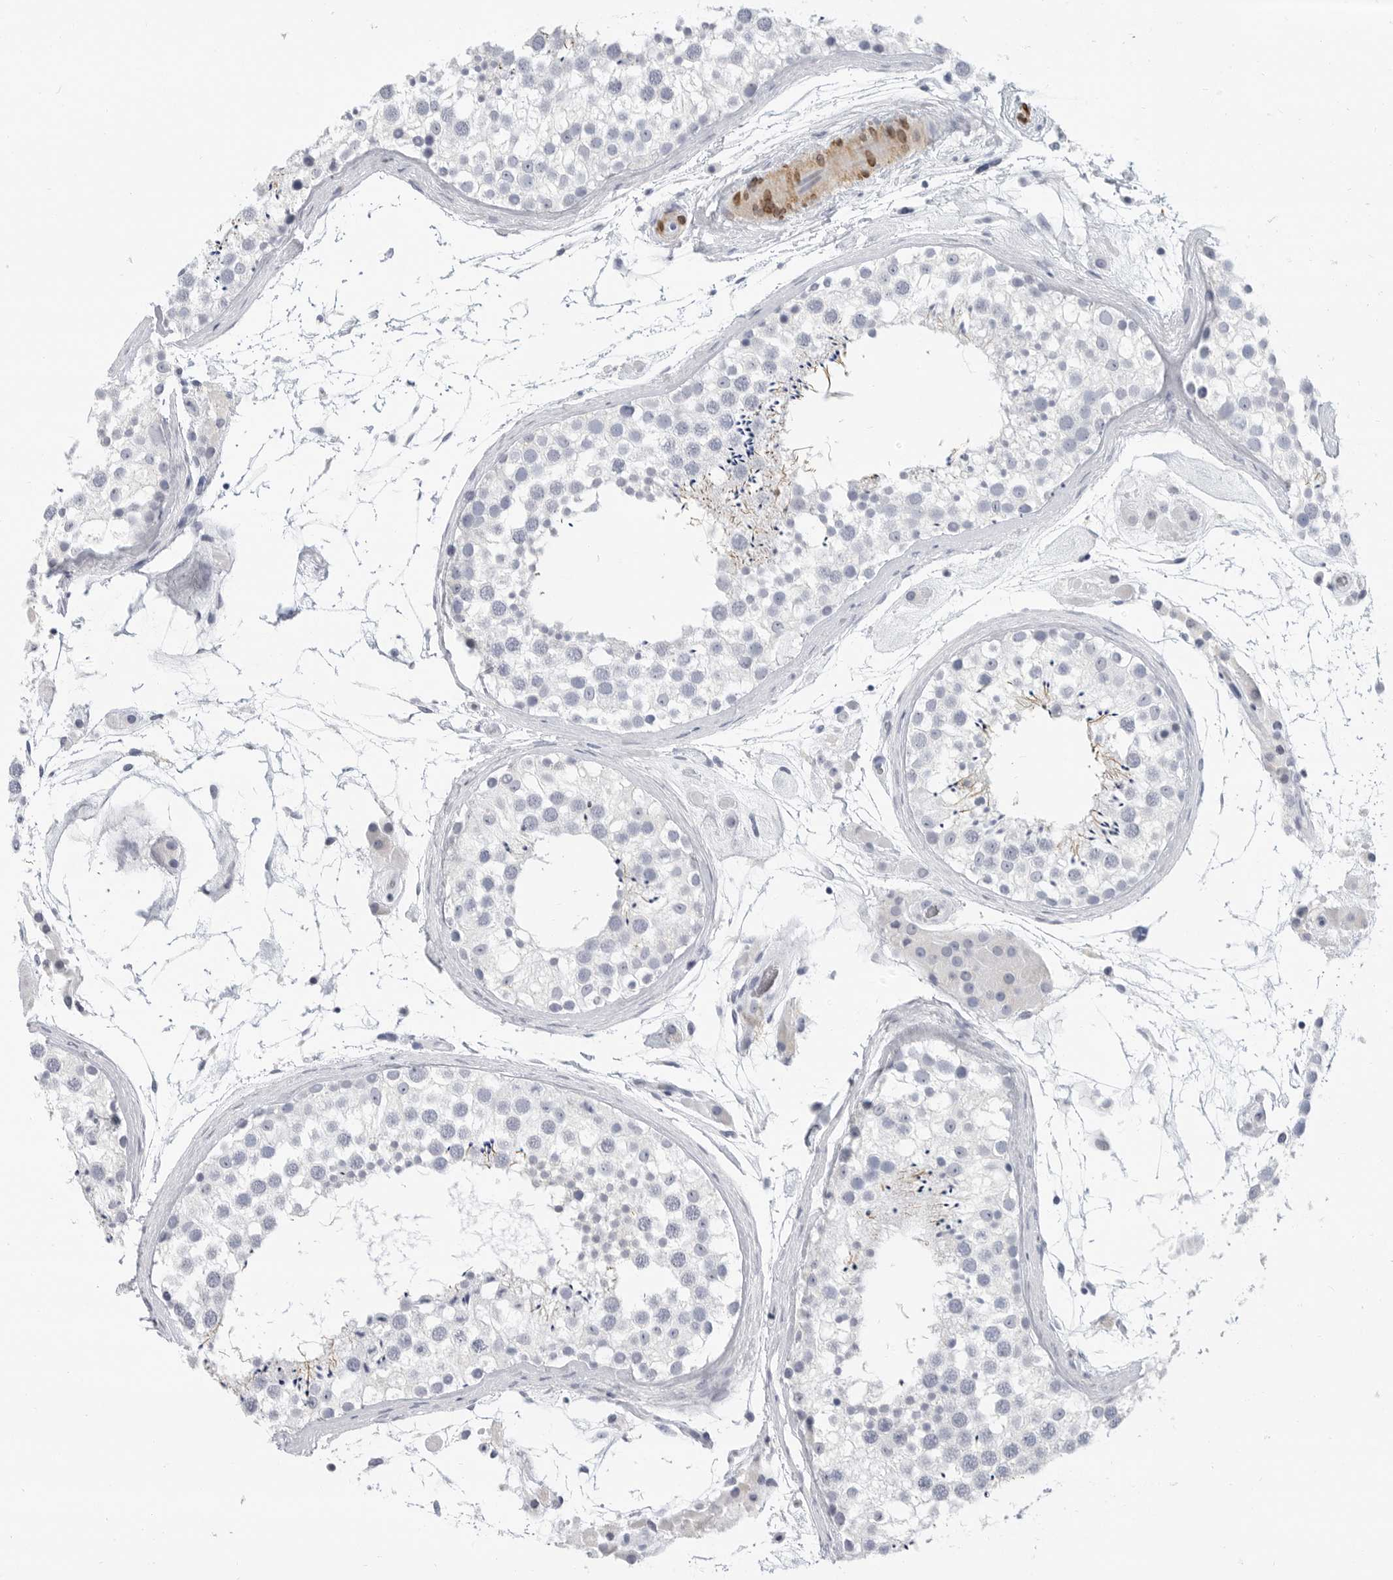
{"staining": {"intensity": "negative", "quantity": "none", "location": "none"}, "tissue": "testis", "cell_type": "Cells in seminiferous ducts", "image_type": "normal", "snomed": [{"axis": "morphology", "description": "Normal tissue, NOS"}, {"axis": "topography", "description": "Testis"}], "caption": "This image is of benign testis stained with immunohistochemistry (IHC) to label a protein in brown with the nuclei are counter-stained blue. There is no positivity in cells in seminiferous ducts. (Brightfield microscopy of DAB (3,3'-diaminobenzidine) IHC at high magnification).", "gene": "PLN", "patient": {"sex": "male", "age": 46}}